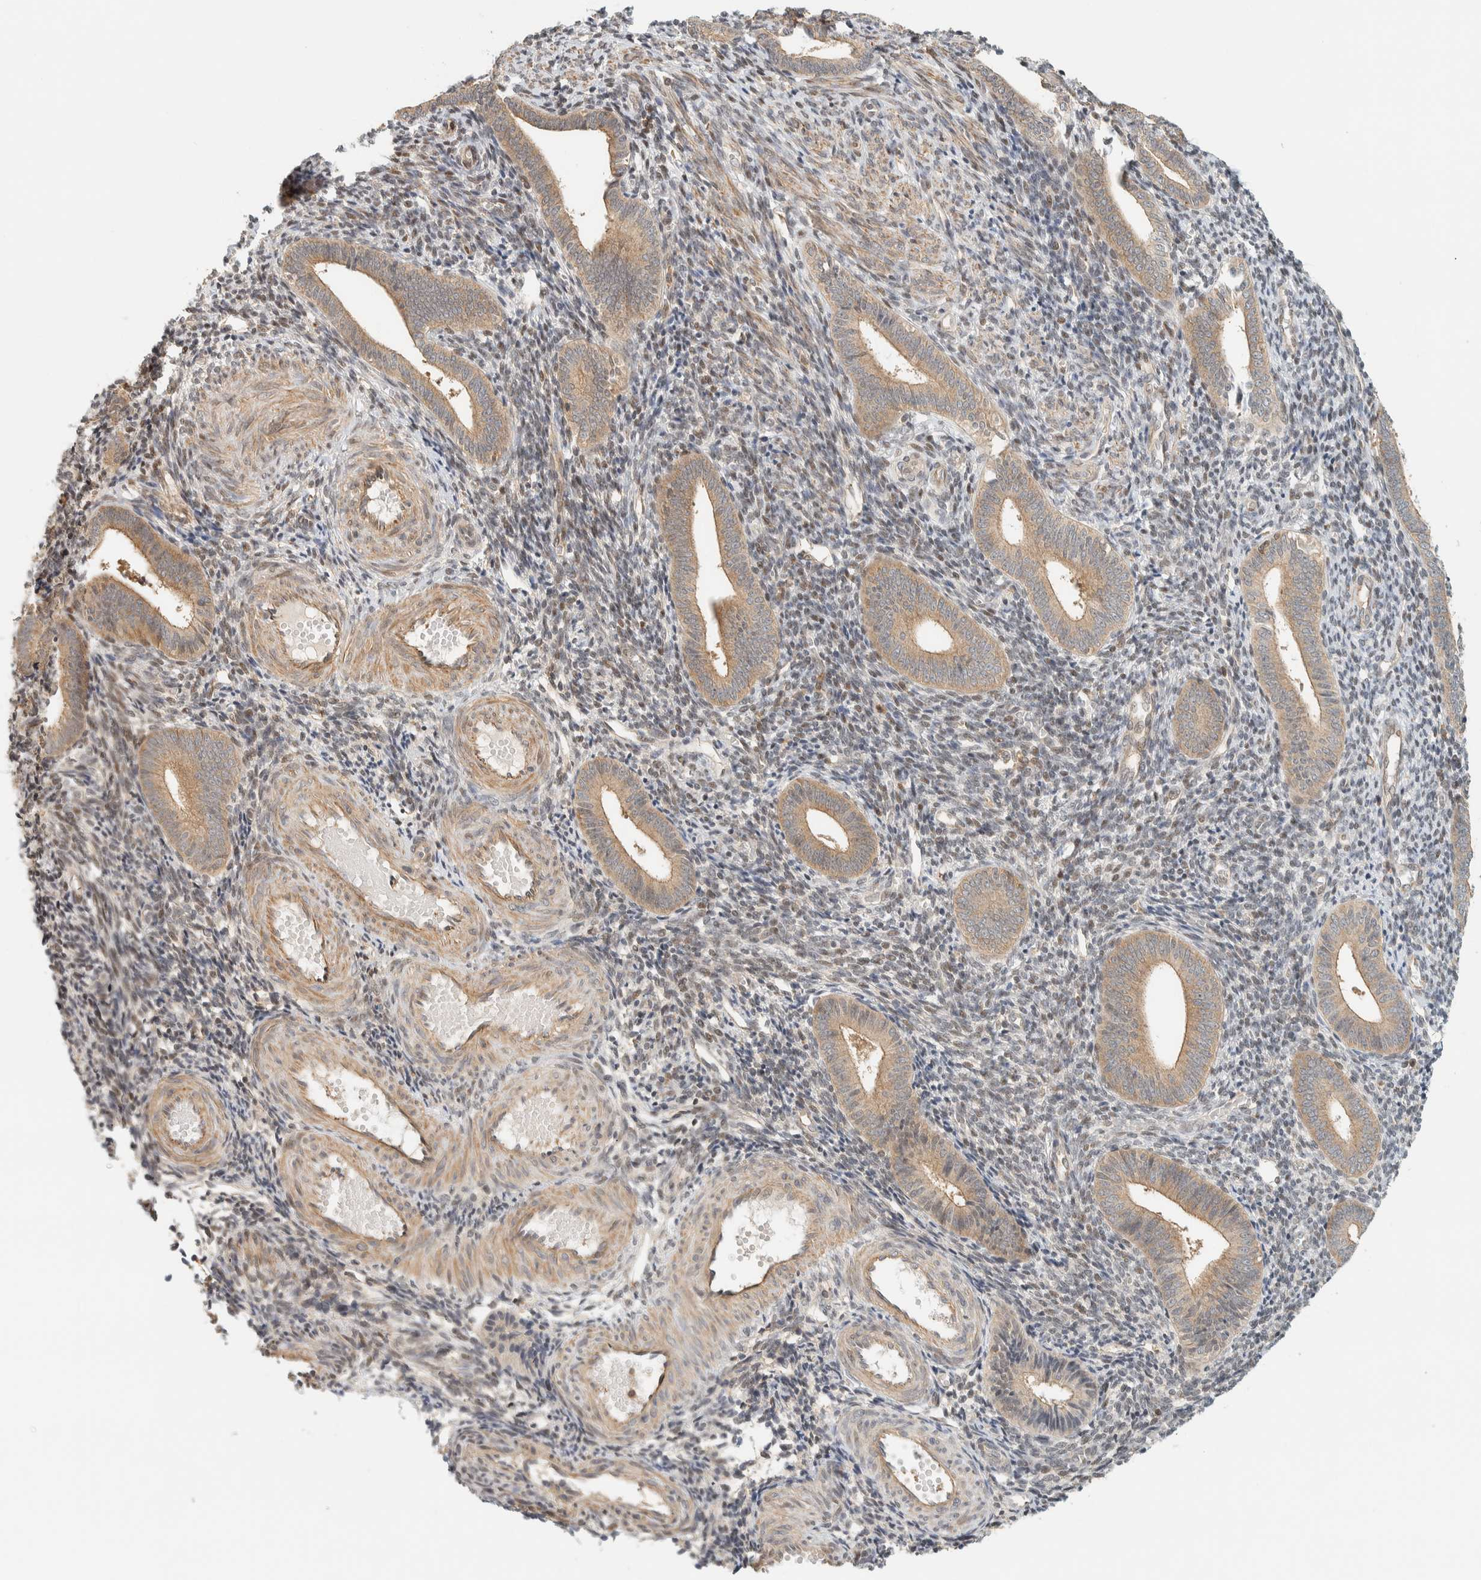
{"staining": {"intensity": "weak", "quantity": "25%-75%", "location": "nuclear"}, "tissue": "endometrium", "cell_type": "Cells in endometrial stroma", "image_type": "normal", "snomed": [{"axis": "morphology", "description": "Normal tissue, NOS"}, {"axis": "topography", "description": "Uterus"}, {"axis": "topography", "description": "Endometrium"}], "caption": "Protein analysis of unremarkable endometrium exhibits weak nuclear positivity in about 25%-75% of cells in endometrial stroma.", "gene": "ARFGEF1", "patient": {"sex": "female", "age": 33}}